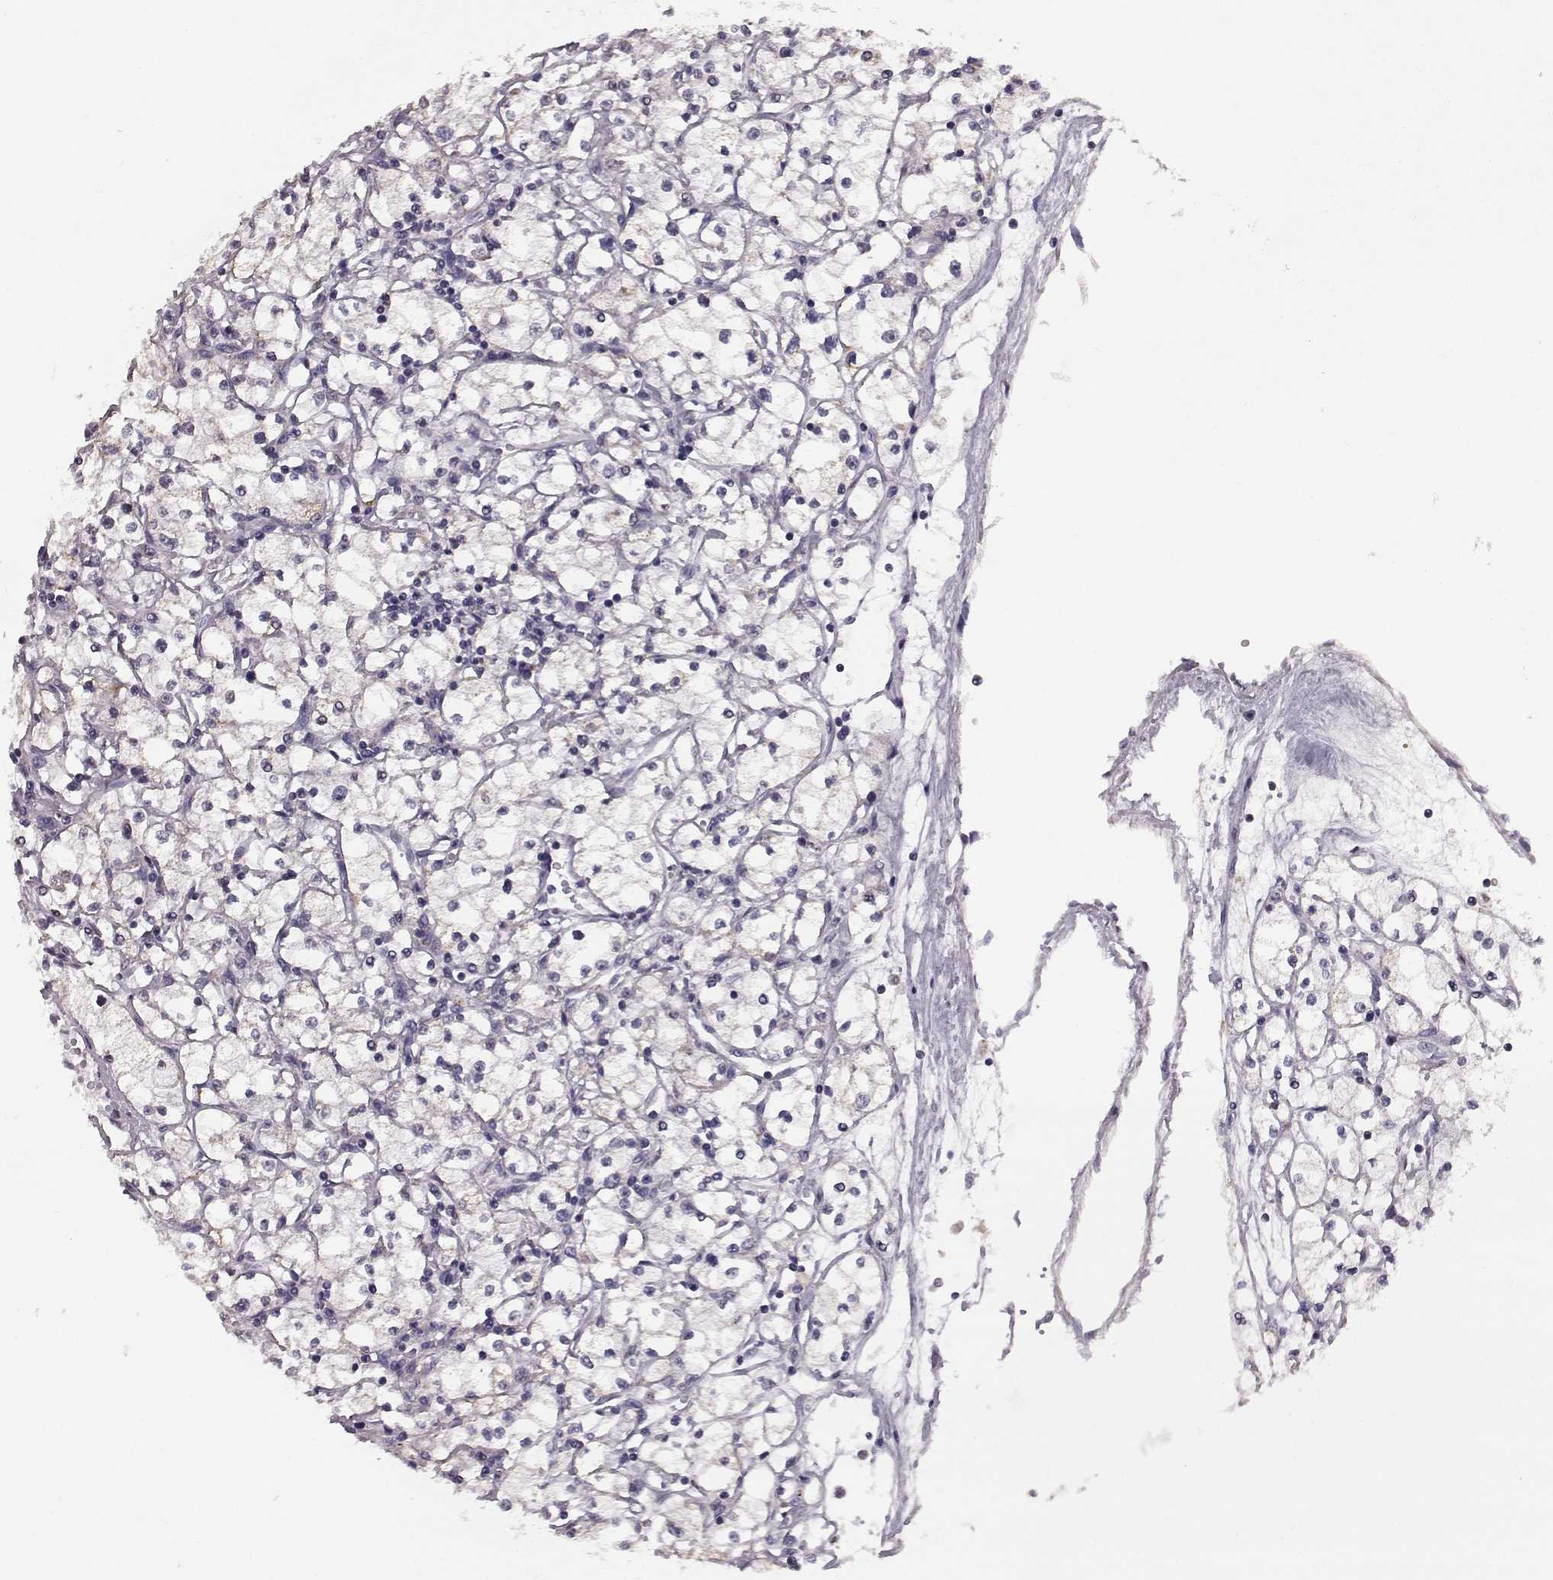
{"staining": {"intensity": "negative", "quantity": "none", "location": "none"}, "tissue": "renal cancer", "cell_type": "Tumor cells", "image_type": "cancer", "snomed": [{"axis": "morphology", "description": "Adenocarcinoma, NOS"}, {"axis": "topography", "description": "Kidney"}], "caption": "Immunohistochemical staining of renal adenocarcinoma displays no significant staining in tumor cells.", "gene": "ALDH3A1", "patient": {"sex": "male", "age": 67}}